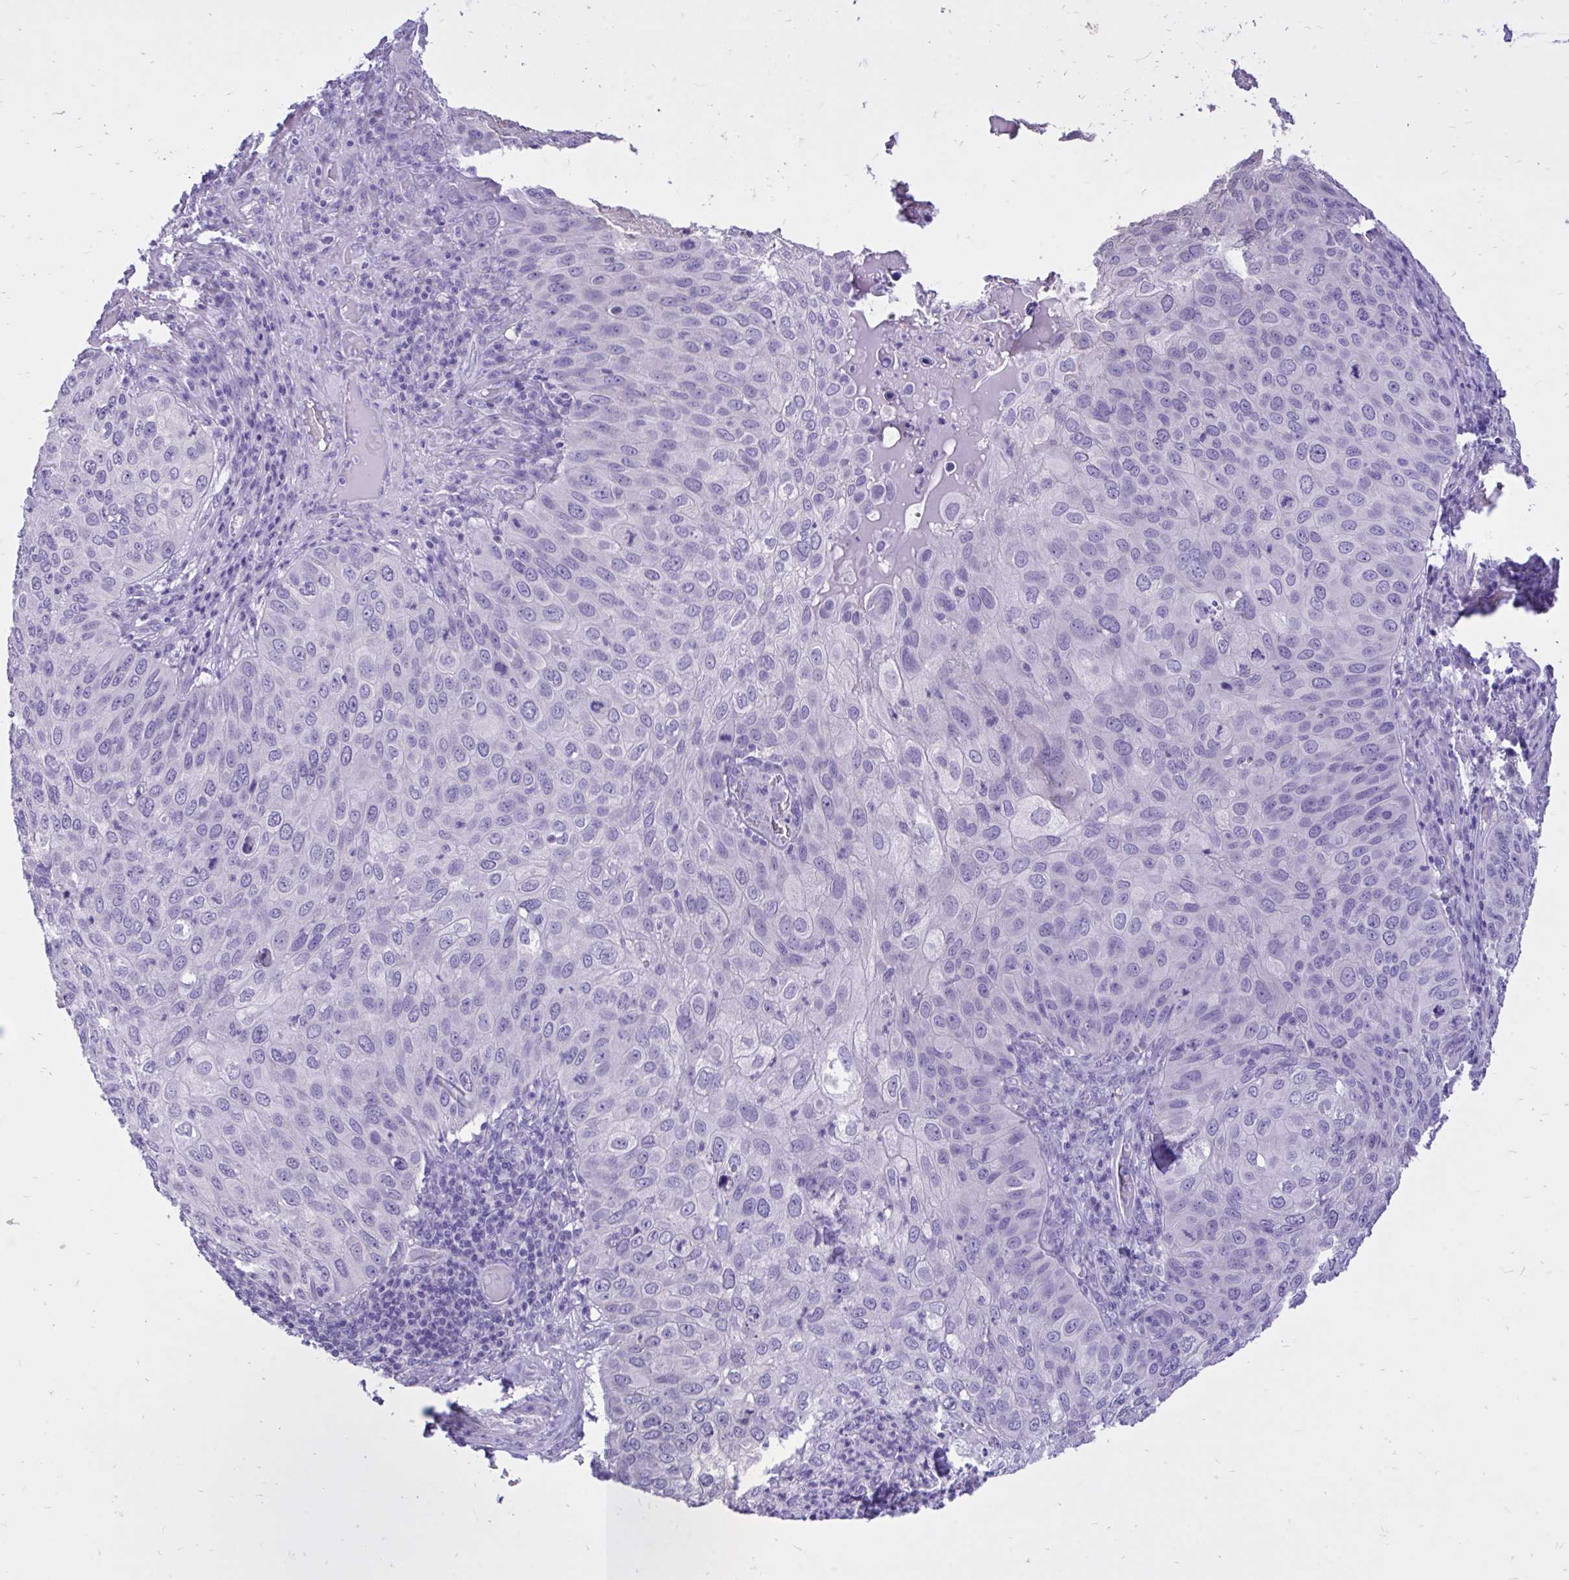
{"staining": {"intensity": "negative", "quantity": "none", "location": "none"}, "tissue": "skin cancer", "cell_type": "Tumor cells", "image_type": "cancer", "snomed": [{"axis": "morphology", "description": "Squamous cell carcinoma, NOS"}, {"axis": "topography", "description": "Skin"}], "caption": "Protein analysis of skin squamous cell carcinoma exhibits no significant expression in tumor cells.", "gene": "MON1A", "patient": {"sex": "male", "age": 87}}